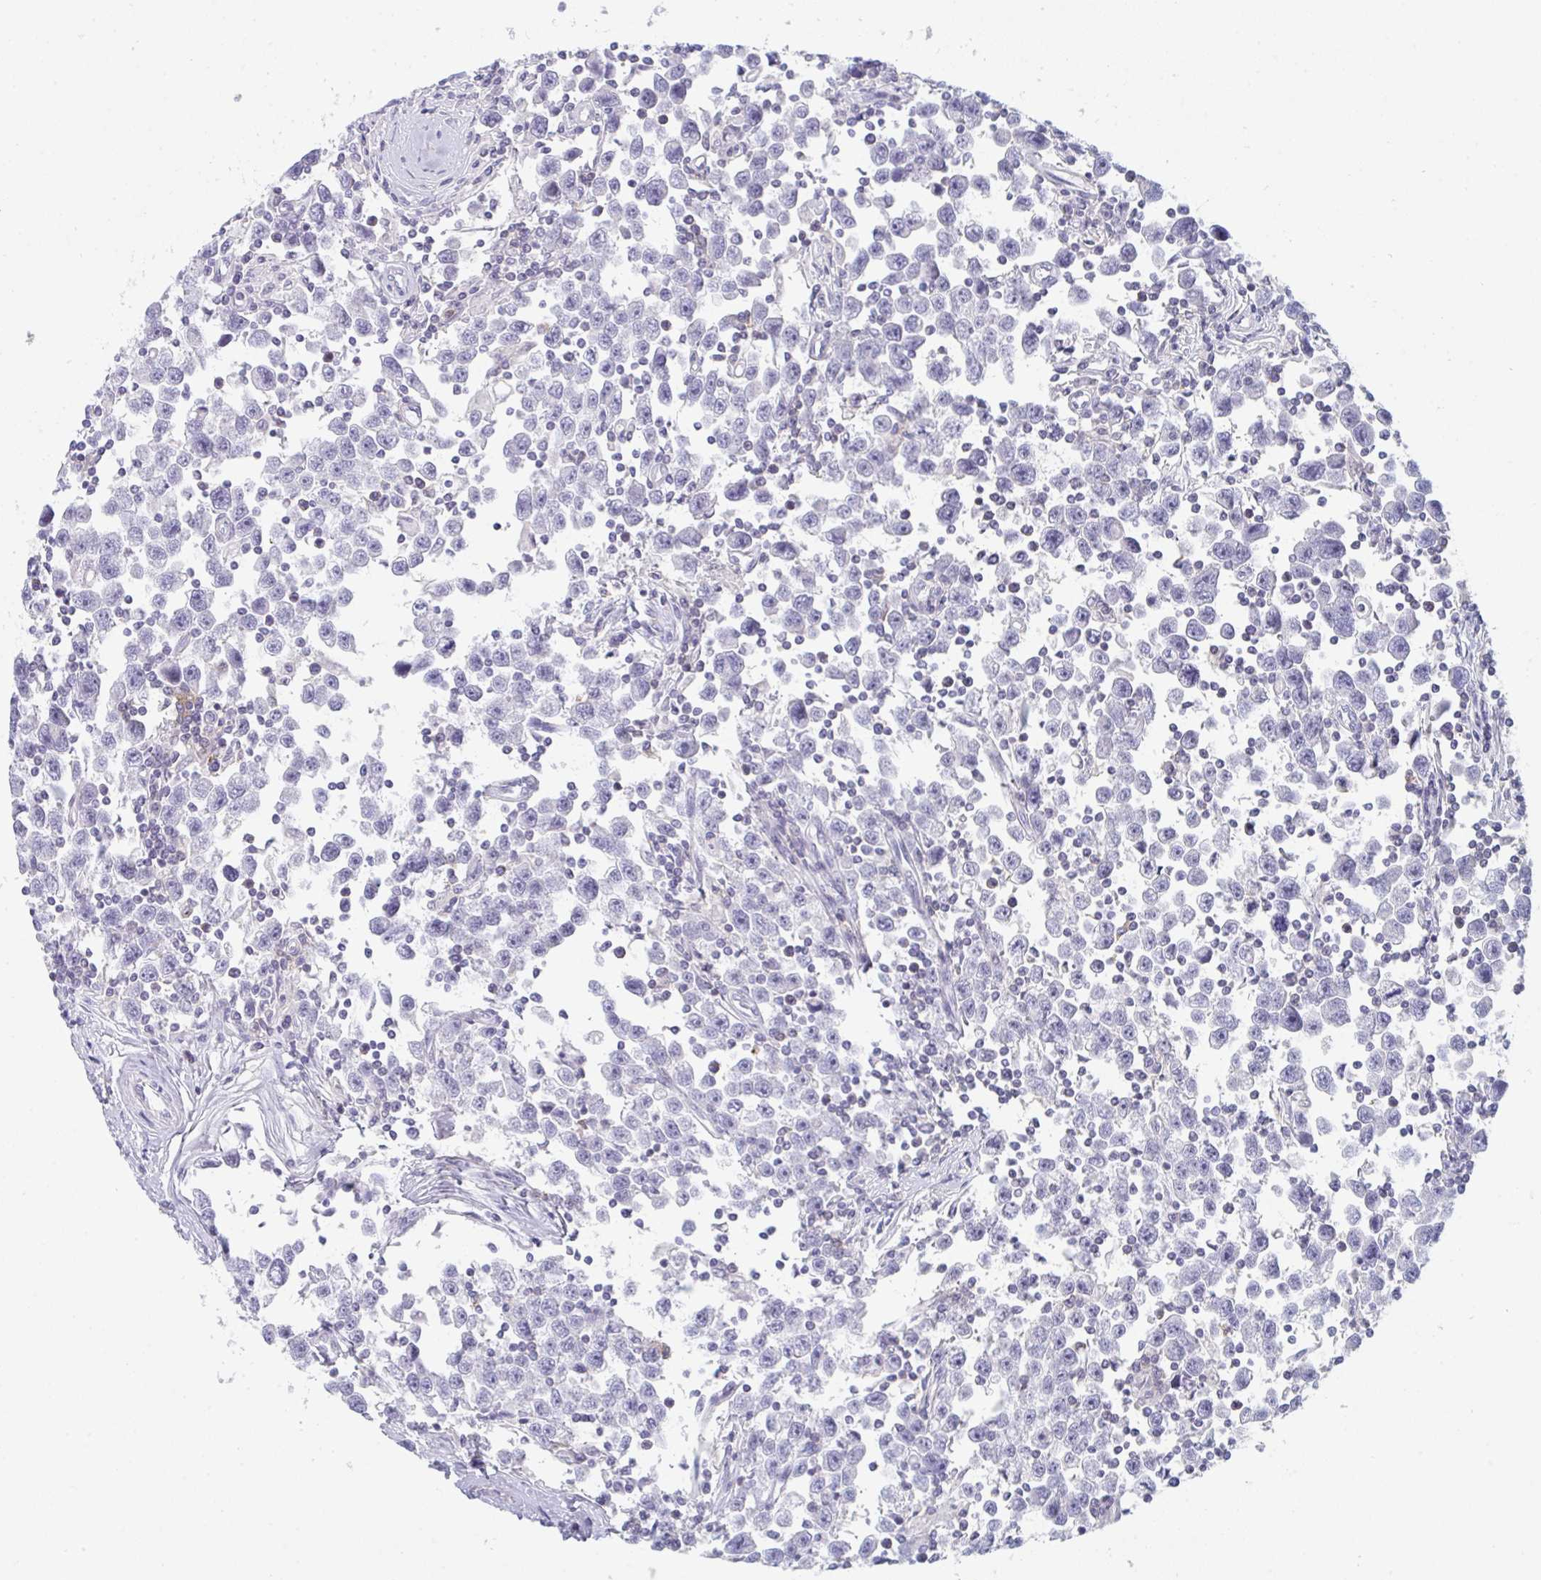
{"staining": {"intensity": "negative", "quantity": "none", "location": "none"}, "tissue": "testis cancer", "cell_type": "Tumor cells", "image_type": "cancer", "snomed": [{"axis": "morphology", "description": "Seminoma, NOS"}, {"axis": "topography", "description": "Testis"}], "caption": "IHC of testis cancer exhibits no positivity in tumor cells. The staining is performed using DAB (3,3'-diaminobenzidine) brown chromogen with nuclei counter-stained in using hematoxylin.", "gene": "DISP2", "patient": {"sex": "male", "age": 31}}